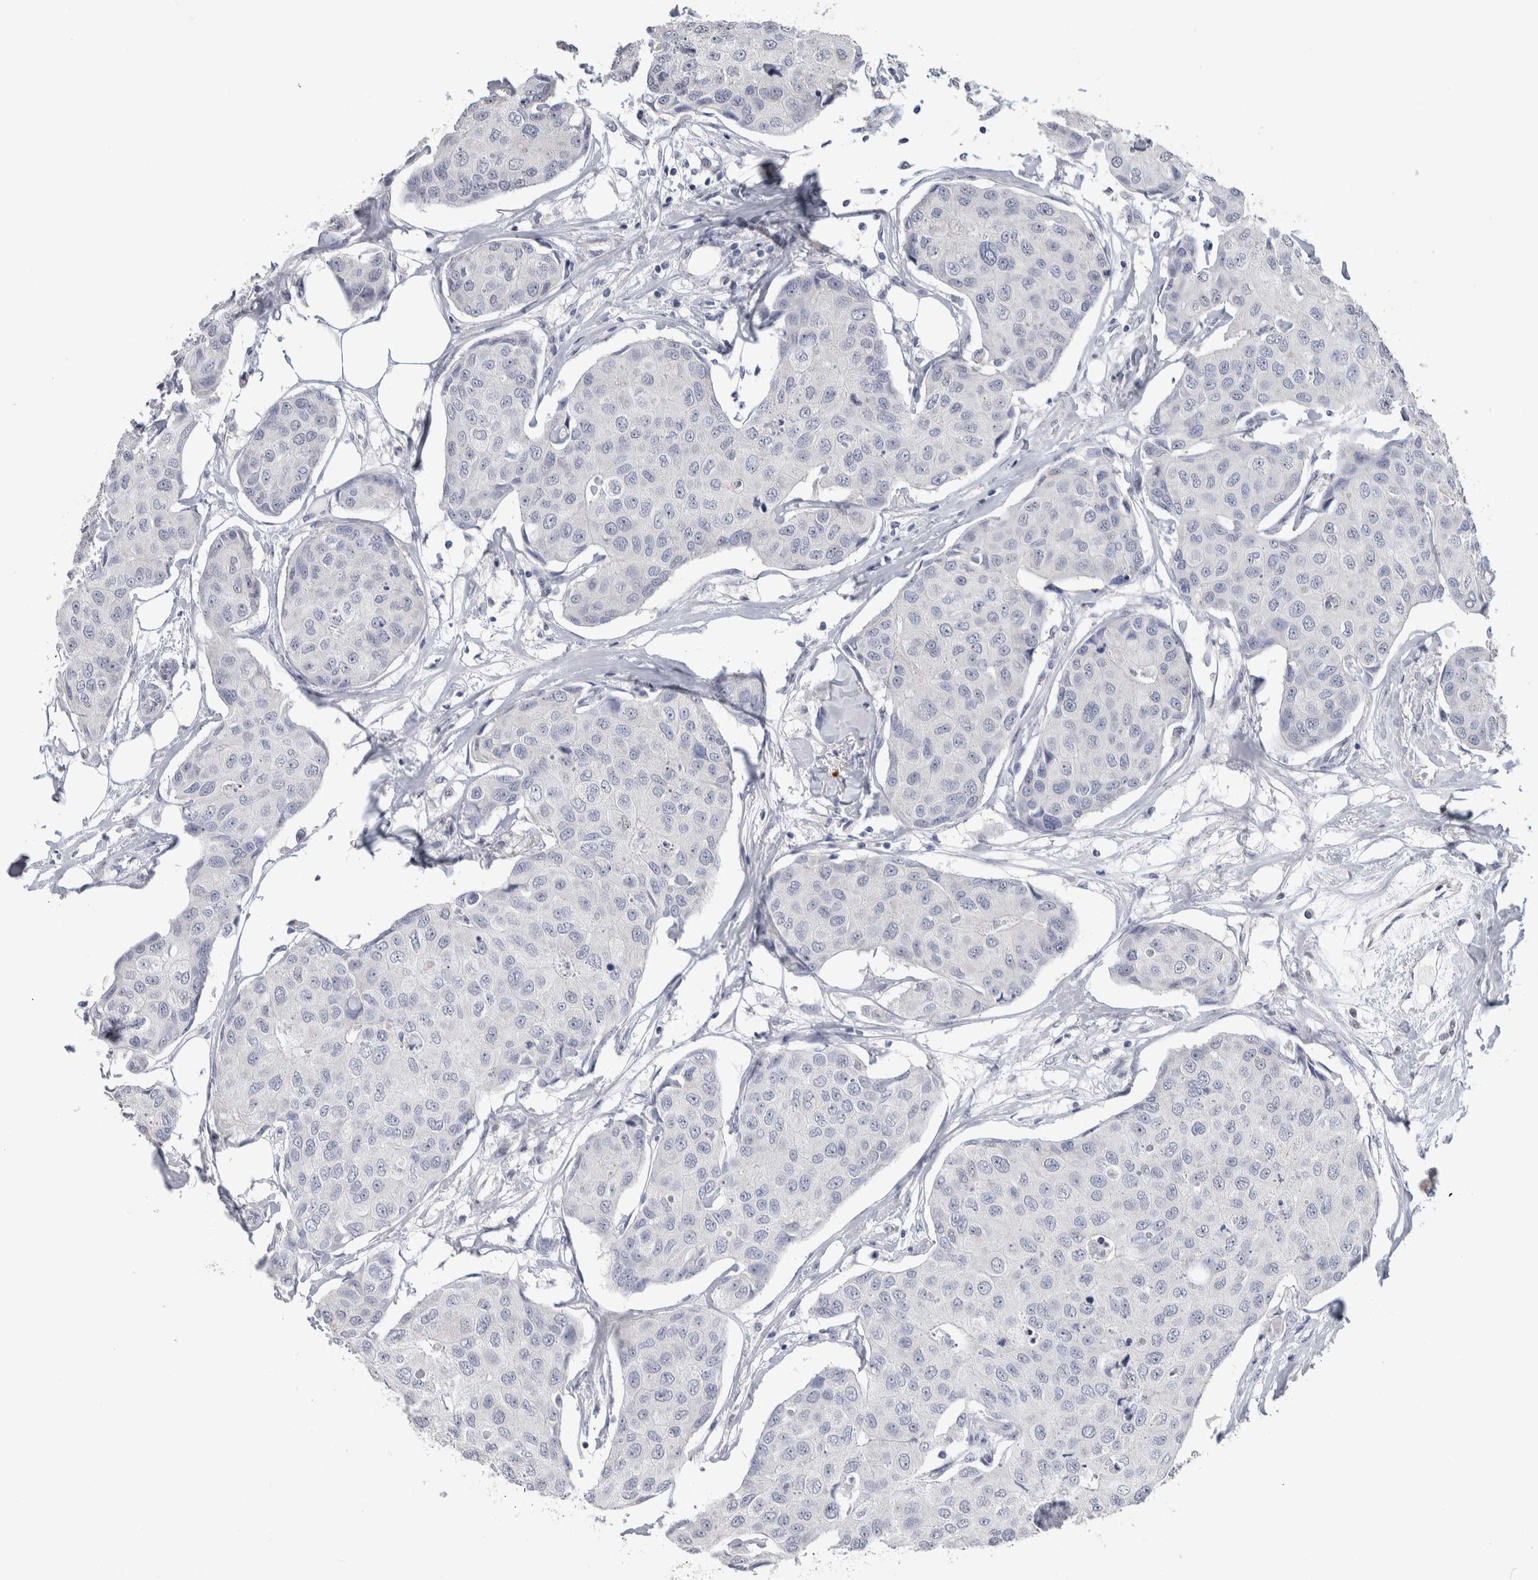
{"staining": {"intensity": "negative", "quantity": "none", "location": "none"}, "tissue": "breast cancer", "cell_type": "Tumor cells", "image_type": "cancer", "snomed": [{"axis": "morphology", "description": "Duct carcinoma"}, {"axis": "topography", "description": "Breast"}], "caption": "The histopathology image displays no staining of tumor cells in breast infiltrating ductal carcinoma.", "gene": "TMEM102", "patient": {"sex": "female", "age": 80}}